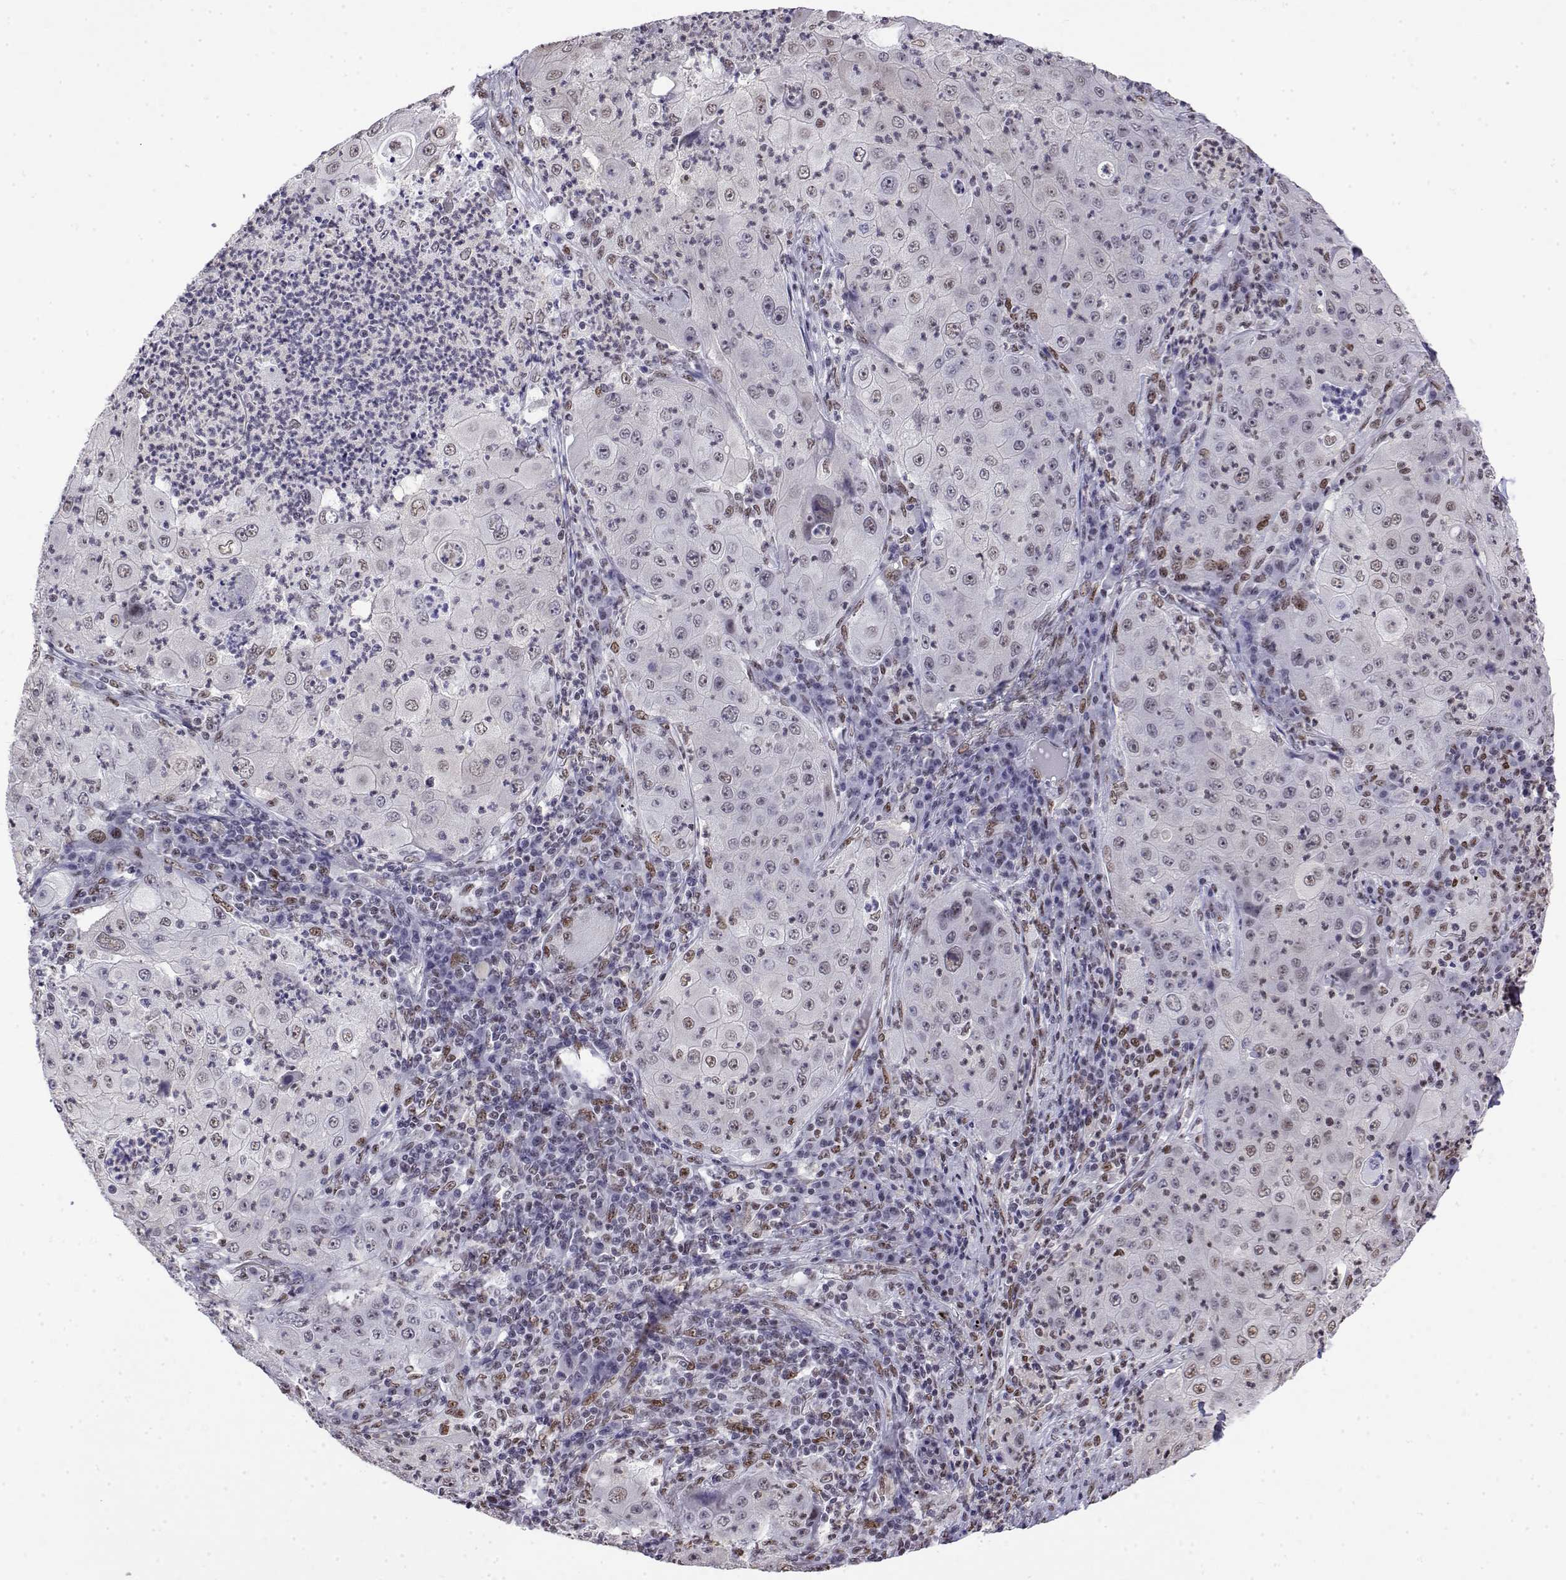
{"staining": {"intensity": "weak", "quantity": "<25%", "location": "nuclear"}, "tissue": "lung cancer", "cell_type": "Tumor cells", "image_type": "cancer", "snomed": [{"axis": "morphology", "description": "Squamous cell carcinoma, NOS"}, {"axis": "topography", "description": "Lung"}], "caption": "Tumor cells are negative for protein expression in human squamous cell carcinoma (lung). (Brightfield microscopy of DAB IHC at high magnification).", "gene": "POLDIP3", "patient": {"sex": "female", "age": 59}}